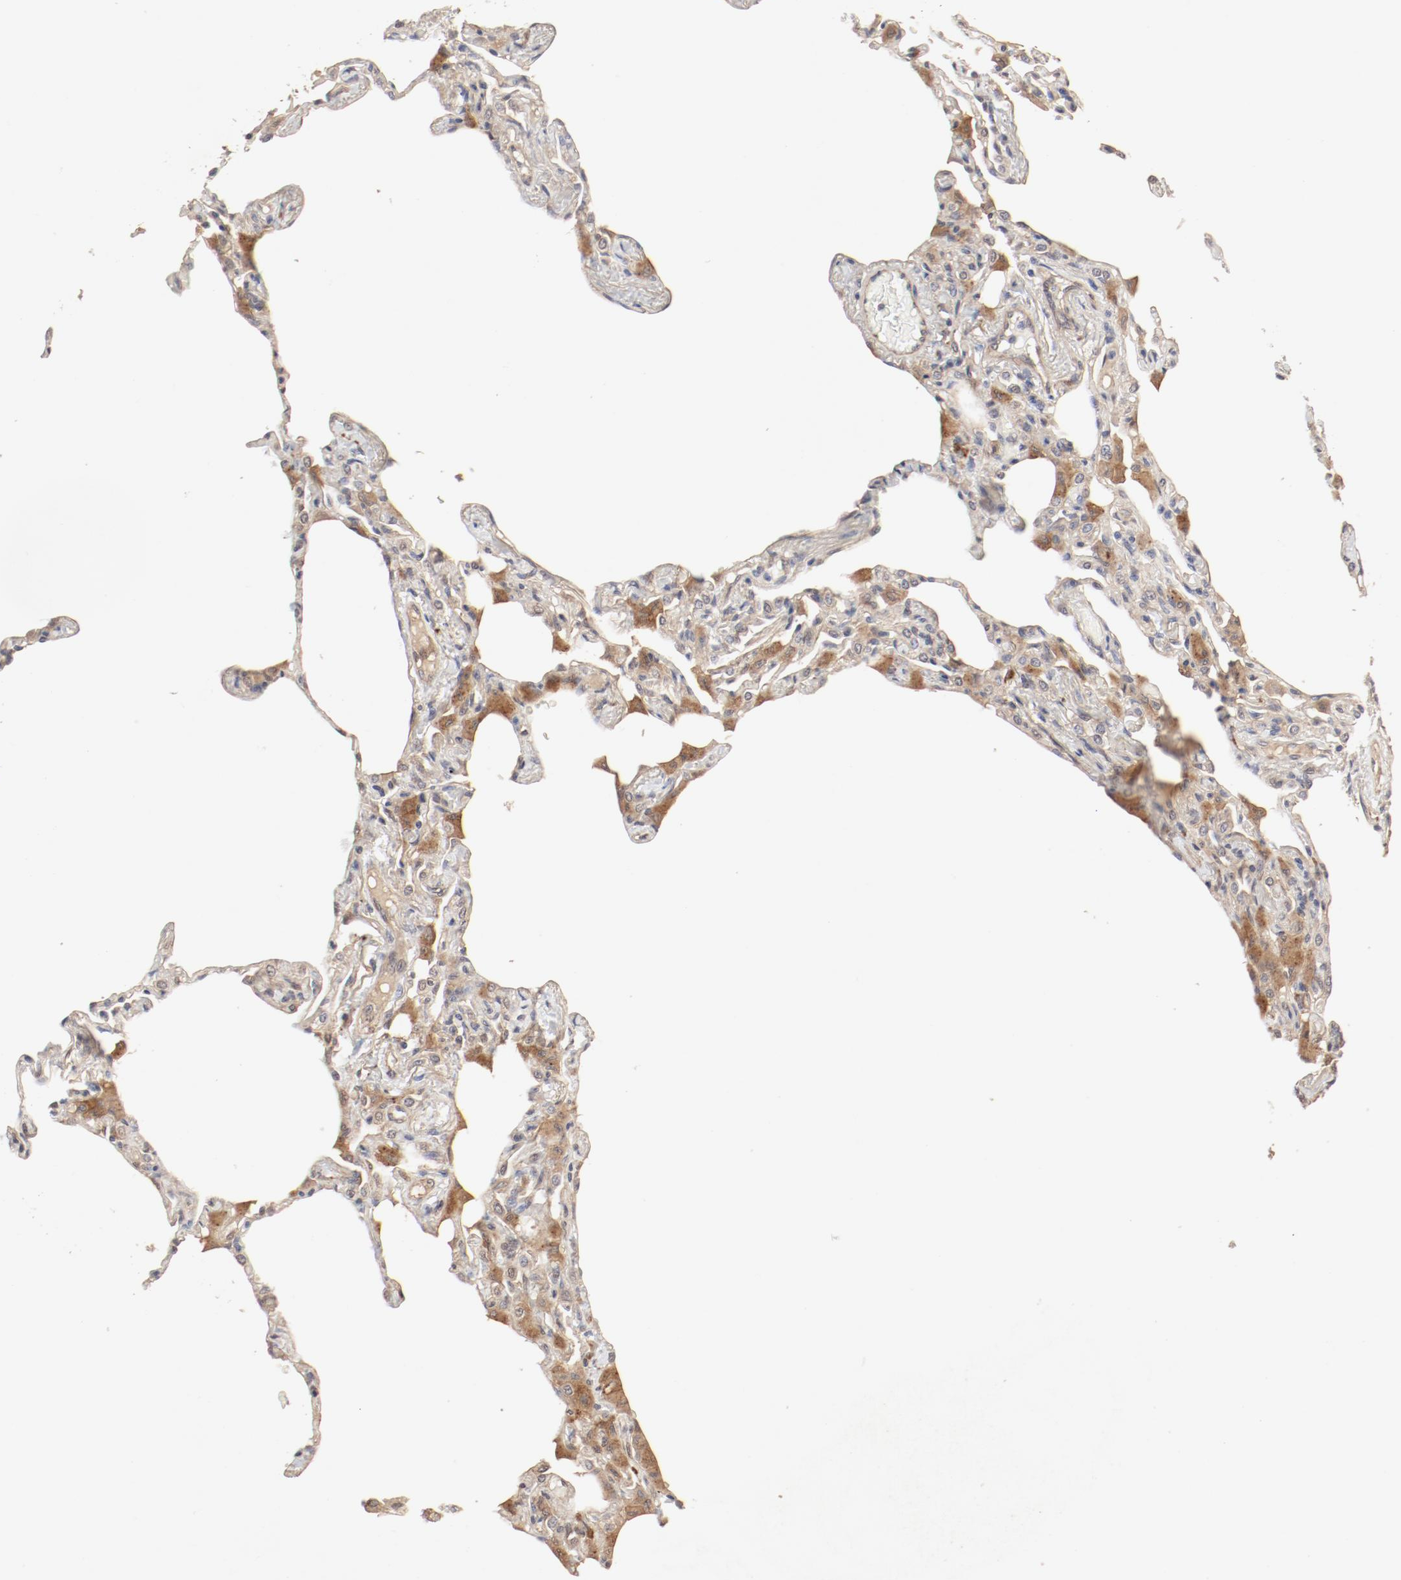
{"staining": {"intensity": "moderate", "quantity": ">75%", "location": "cytoplasmic/membranous"}, "tissue": "lung", "cell_type": "Alveolar cells", "image_type": "normal", "snomed": [{"axis": "morphology", "description": "Normal tissue, NOS"}, {"axis": "topography", "description": "Lung"}], "caption": "Moderate cytoplasmic/membranous staining for a protein is appreciated in approximately >75% of alveolar cells of benign lung using immunohistochemistry.", "gene": "IL3RA", "patient": {"sex": "female", "age": 49}}